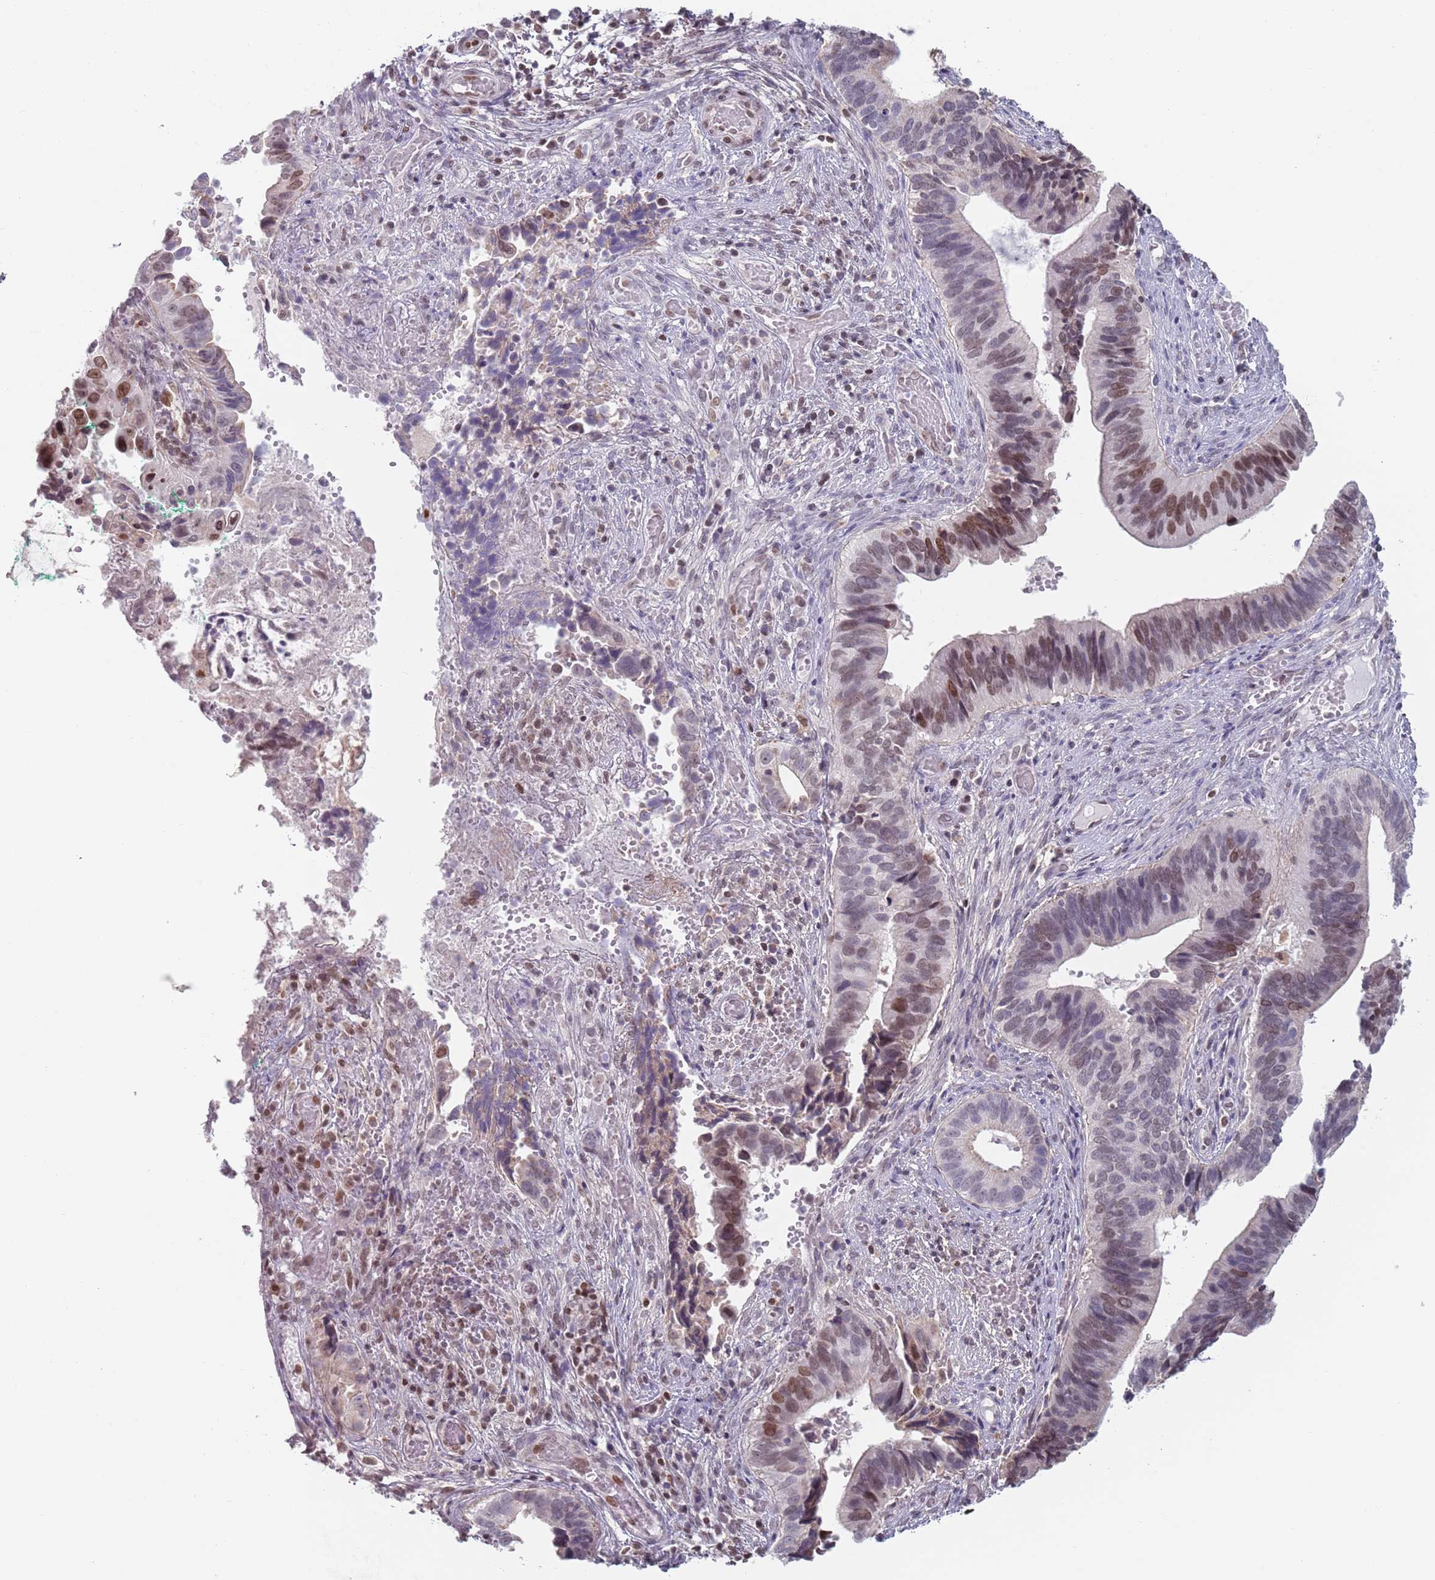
{"staining": {"intensity": "moderate", "quantity": "<25%", "location": "nuclear"}, "tissue": "cervical cancer", "cell_type": "Tumor cells", "image_type": "cancer", "snomed": [{"axis": "morphology", "description": "Adenocarcinoma, NOS"}, {"axis": "topography", "description": "Cervix"}], "caption": "Cervical cancer was stained to show a protein in brown. There is low levels of moderate nuclear positivity in approximately <25% of tumor cells.", "gene": "MFSD12", "patient": {"sex": "female", "age": 42}}